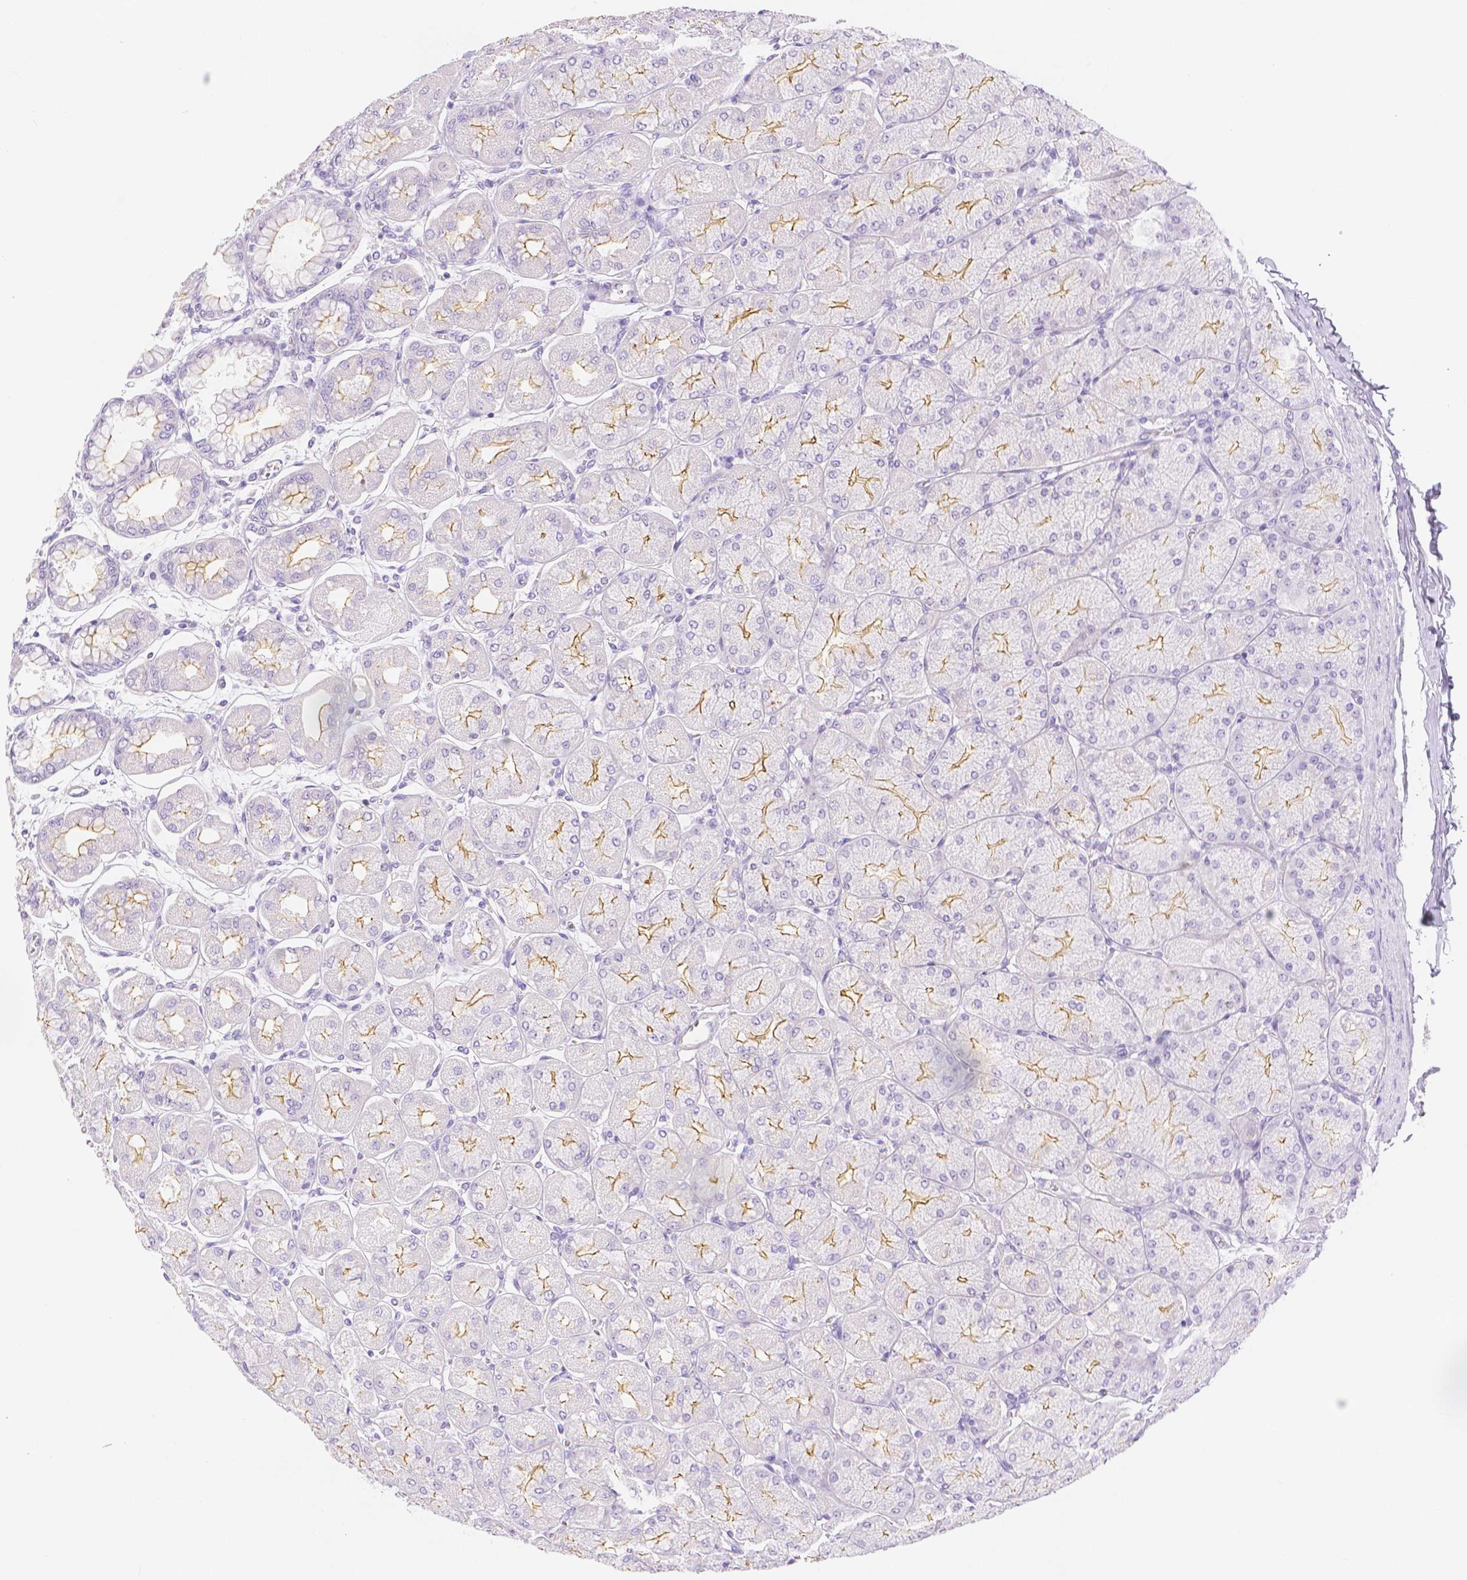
{"staining": {"intensity": "moderate", "quantity": "<25%", "location": "cytoplasmic/membranous"}, "tissue": "stomach", "cell_type": "Glandular cells", "image_type": "normal", "snomed": [{"axis": "morphology", "description": "Normal tissue, NOS"}, {"axis": "topography", "description": "Stomach, upper"}], "caption": "Protein expression analysis of benign stomach demonstrates moderate cytoplasmic/membranous positivity in about <25% of glandular cells. The staining is performed using DAB brown chromogen to label protein expression. The nuclei are counter-stained blue using hematoxylin.", "gene": "SLC27A5", "patient": {"sex": "female", "age": 56}}